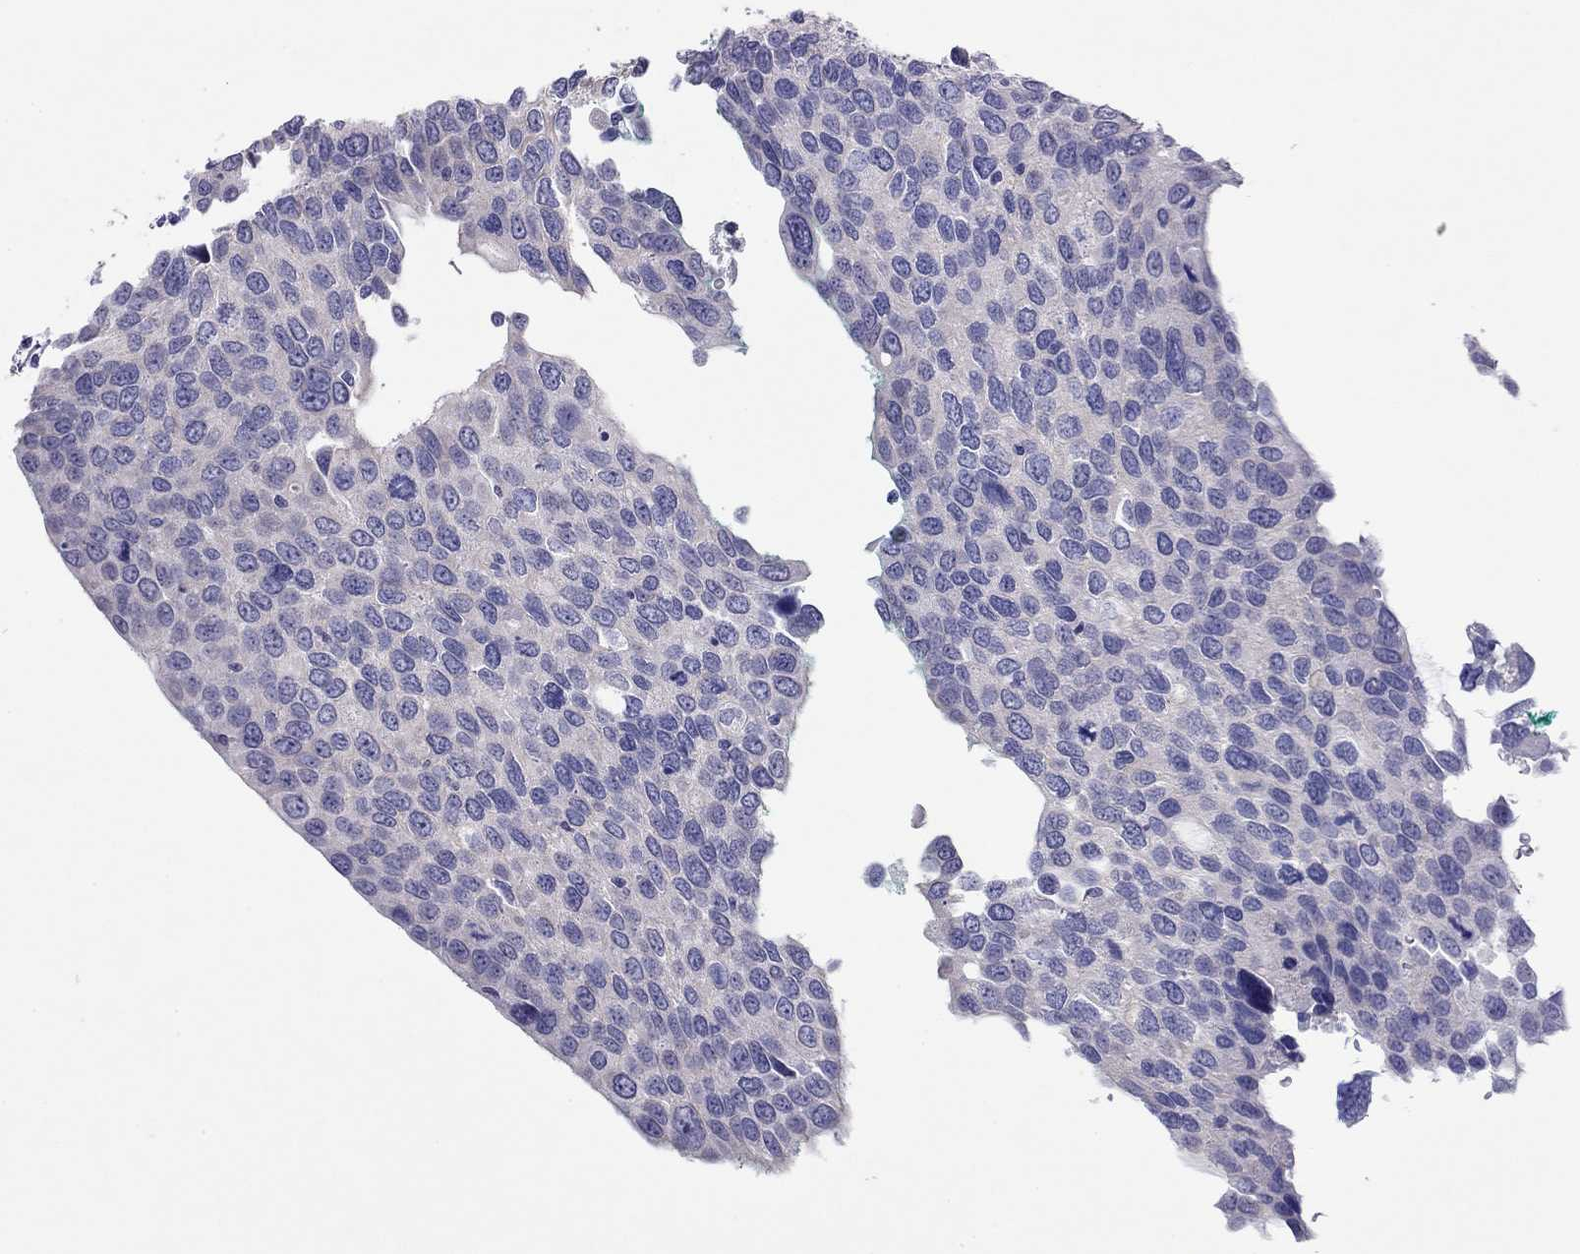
{"staining": {"intensity": "negative", "quantity": "none", "location": "none"}, "tissue": "testis cancer", "cell_type": "Tumor cells", "image_type": "cancer", "snomed": [{"axis": "morphology", "description": "Seminoma, NOS"}, {"axis": "topography", "description": "Testis"}], "caption": "Tumor cells are negative for brown protein staining in testis cancer (seminoma).", "gene": "CAPNS2", "patient": {"sex": "male", "age": 37}}